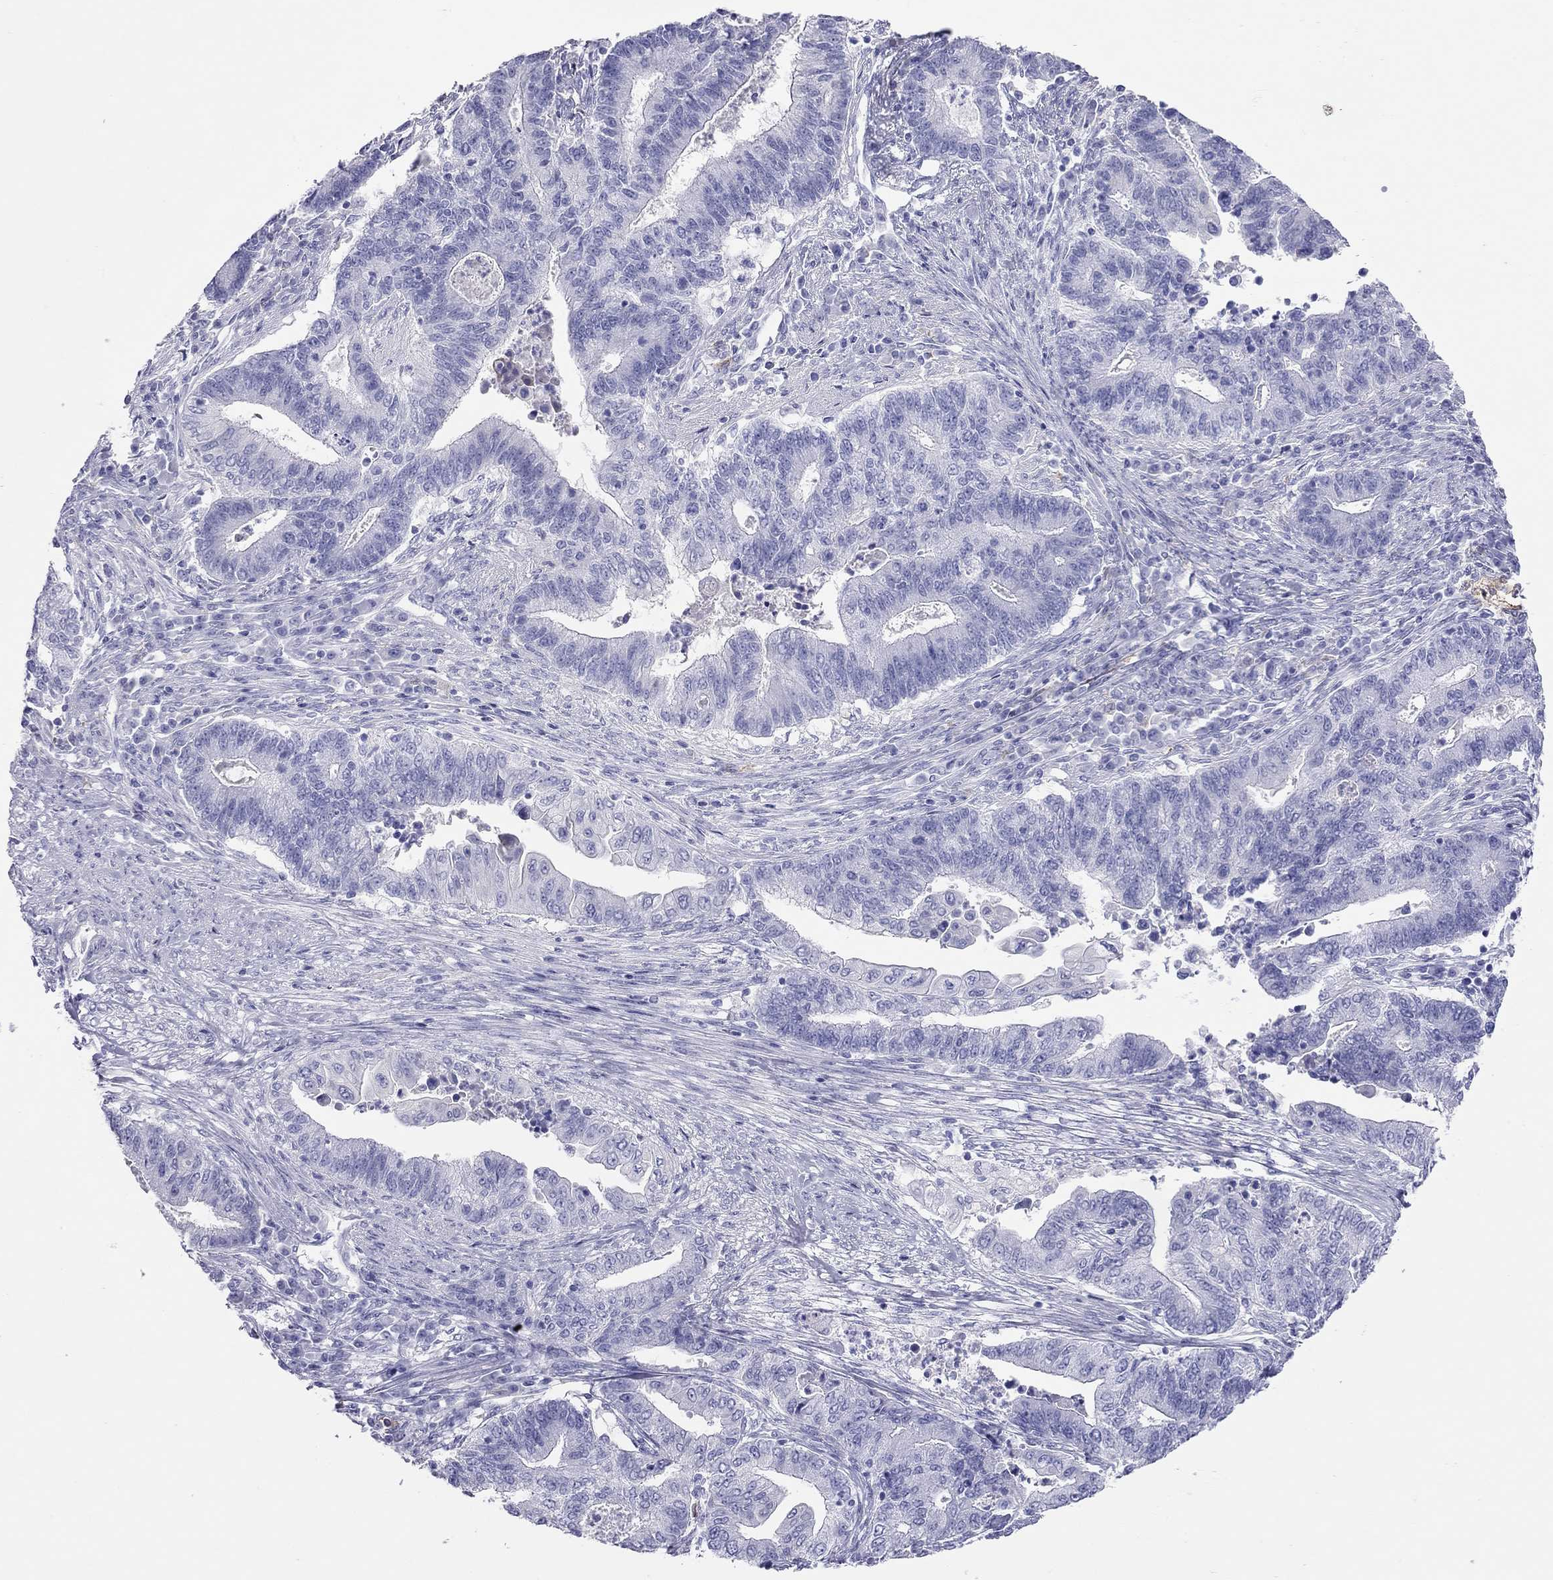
{"staining": {"intensity": "negative", "quantity": "none", "location": "none"}, "tissue": "endometrial cancer", "cell_type": "Tumor cells", "image_type": "cancer", "snomed": [{"axis": "morphology", "description": "Adenocarcinoma, NOS"}, {"axis": "topography", "description": "Uterus"}, {"axis": "topography", "description": "Endometrium"}], "caption": "IHC photomicrograph of neoplastic tissue: endometrial adenocarcinoma stained with DAB shows no significant protein positivity in tumor cells.", "gene": "HLA-DQB2", "patient": {"sex": "female", "age": 54}}